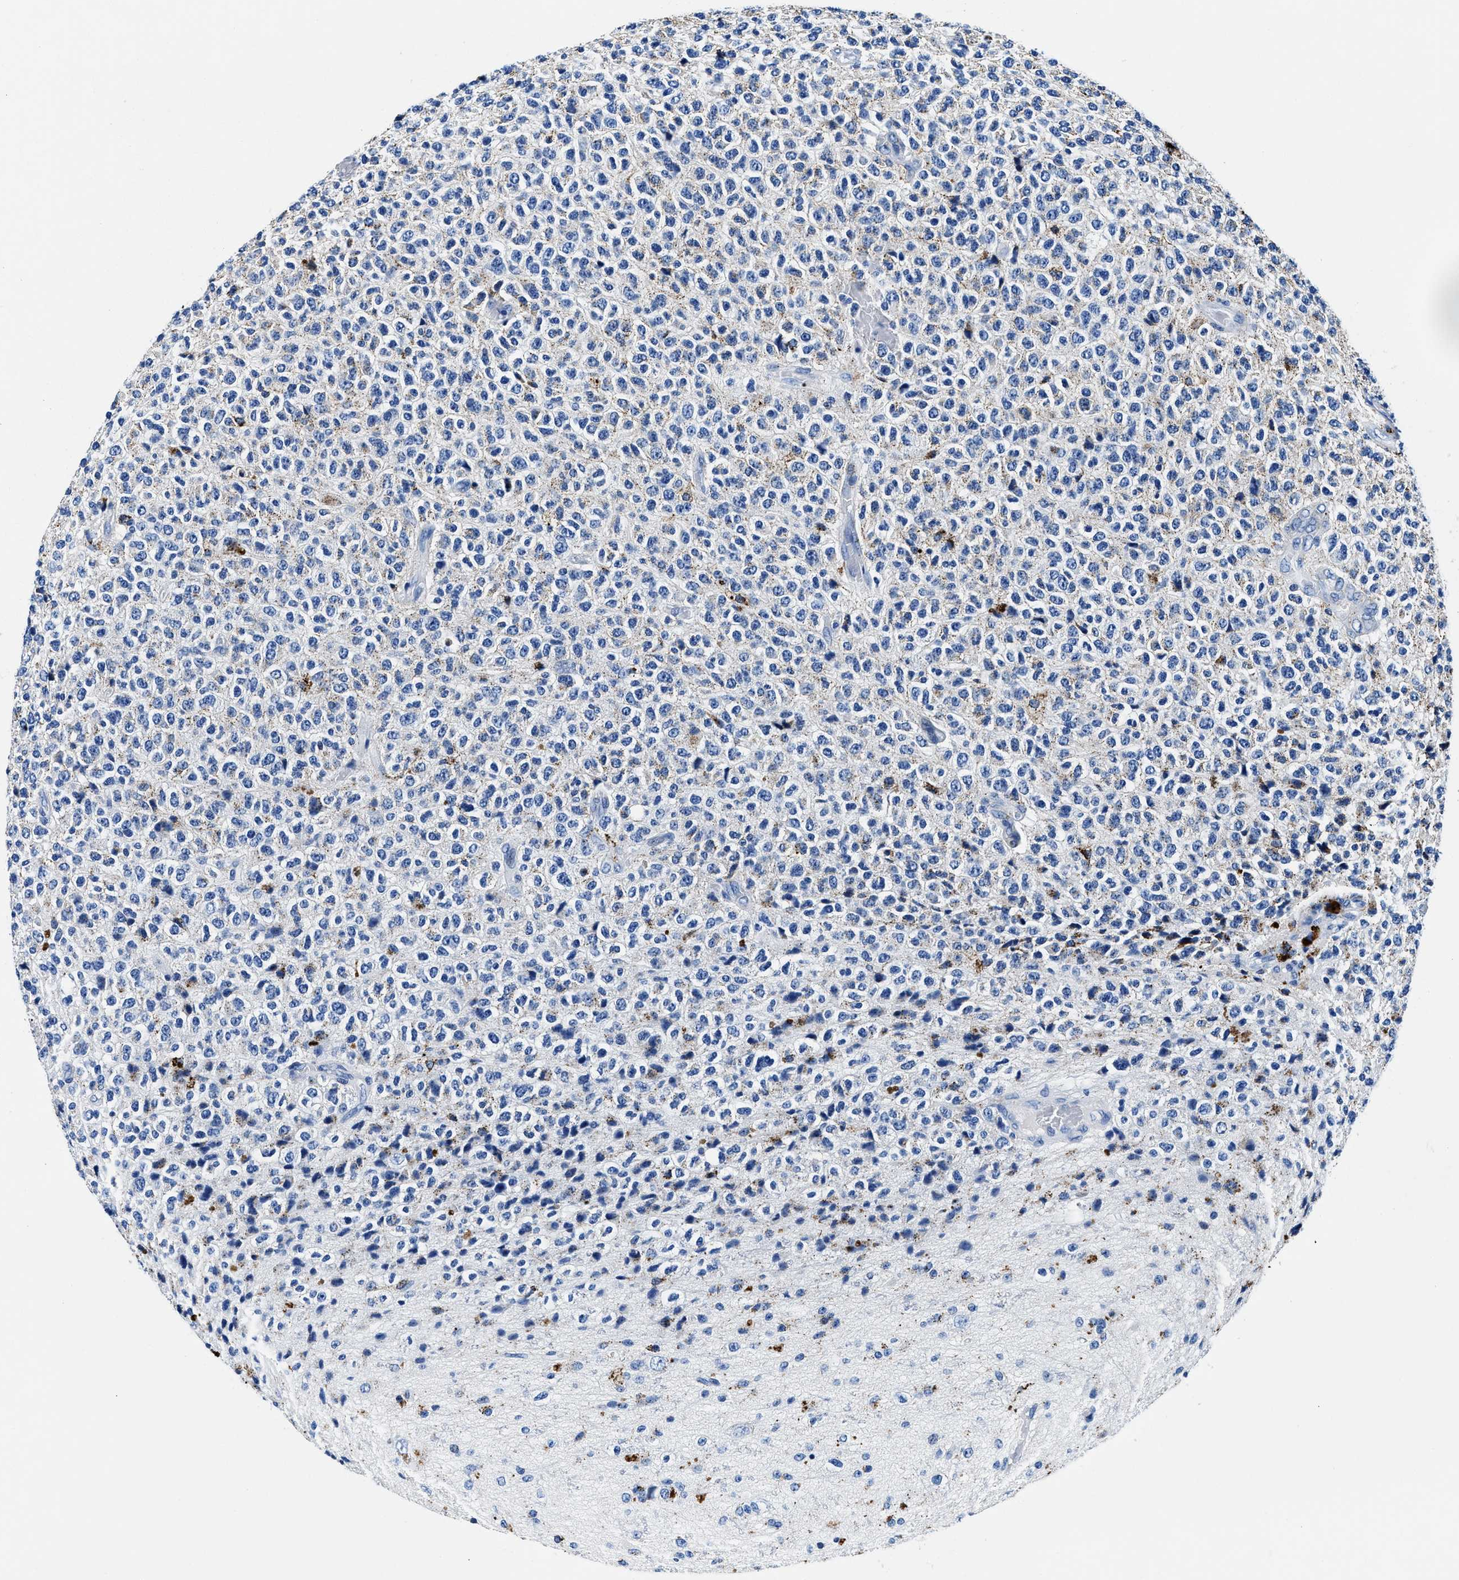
{"staining": {"intensity": "negative", "quantity": "none", "location": "none"}, "tissue": "glioma", "cell_type": "Tumor cells", "image_type": "cancer", "snomed": [{"axis": "morphology", "description": "Glioma, malignant, High grade"}, {"axis": "topography", "description": "pancreas cauda"}], "caption": "The photomicrograph displays no staining of tumor cells in glioma.", "gene": "OR14K1", "patient": {"sex": "male", "age": 60}}